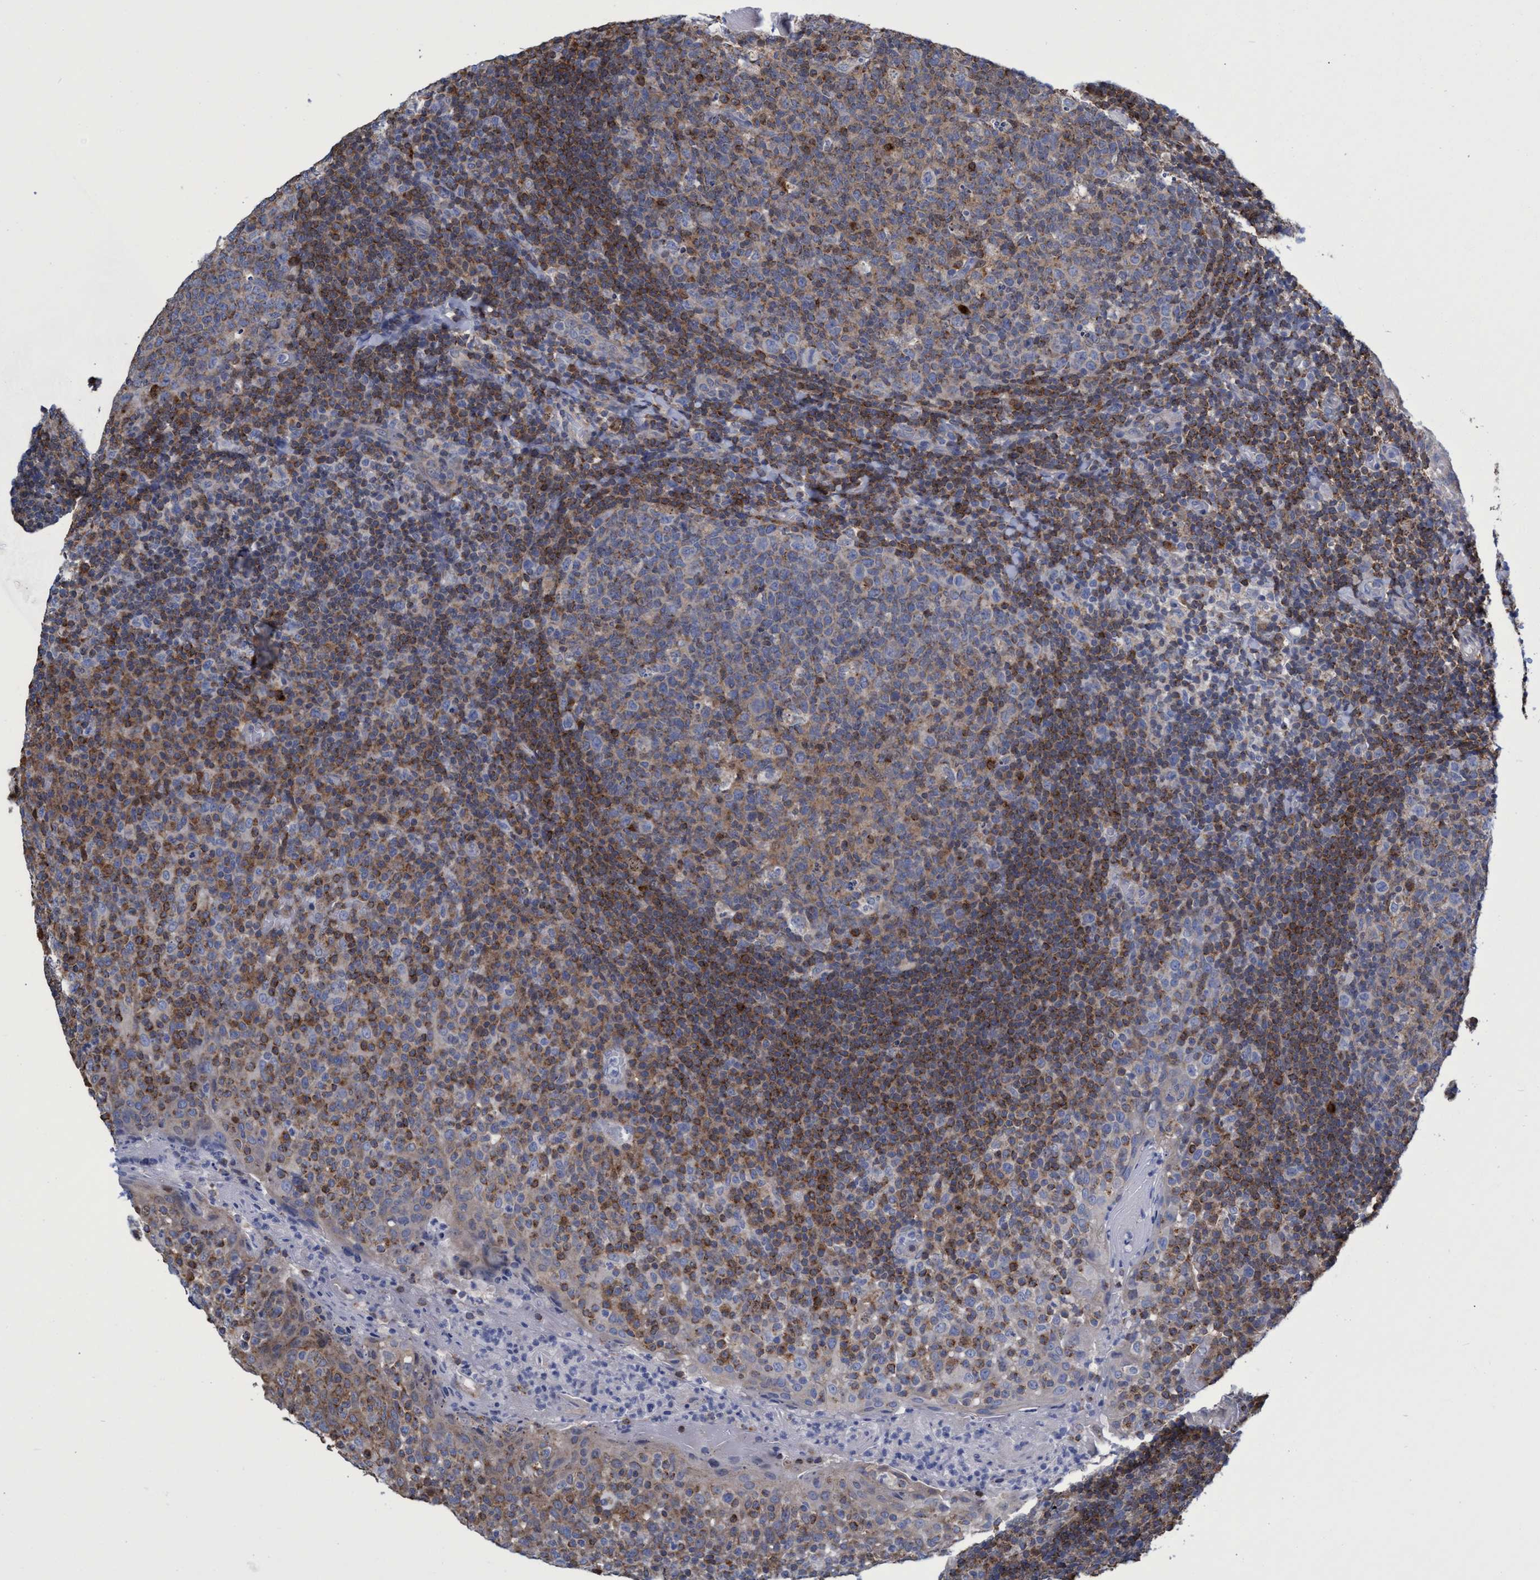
{"staining": {"intensity": "strong", "quantity": "<25%", "location": "cytoplasmic/membranous"}, "tissue": "tonsil", "cell_type": "Germinal center cells", "image_type": "normal", "snomed": [{"axis": "morphology", "description": "Normal tissue, NOS"}, {"axis": "topography", "description": "Tonsil"}], "caption": "Immunohistochemistry photomicrograph of normal tonsil: tonsil stained using immunohistochemistry (IHC) demonstrates medium levels of strong protein expression localized specifically in the cytoplasmic/membranous of germinal center cells, appearing as a cytoplasmic/membranous brown color.", "gene": "CRYZ", "patient": {"sex": "female", "age": 19}}